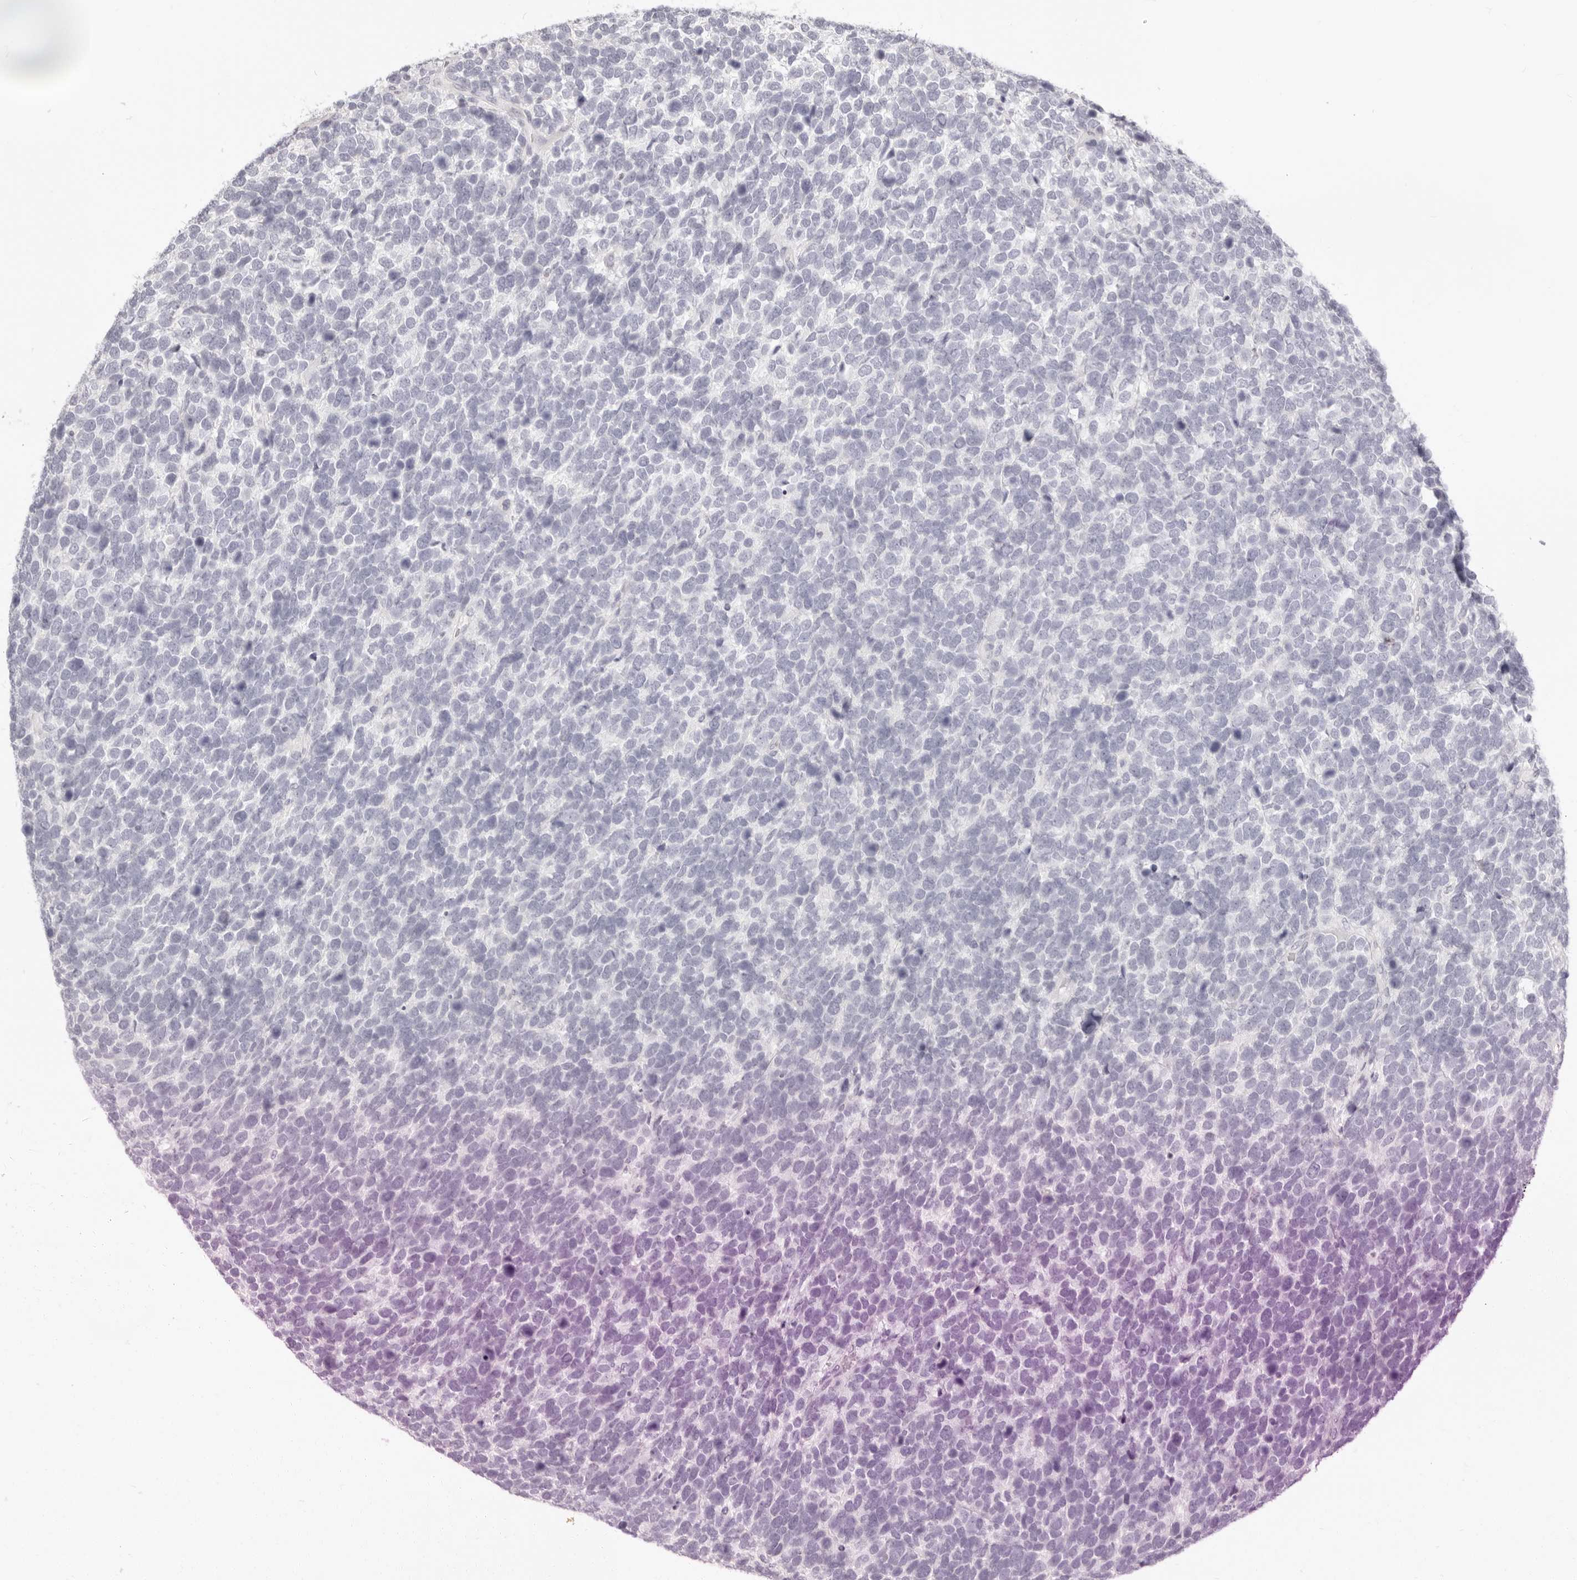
{"staining": {"intensity": "negative", "quantity": "none", "location": "none"}, "tissue": "urothelial cancer", "cell_type": "Tumor cells", "image_type": "cancer", "snomed": [{"axis": "morphology", "description": "Urothelial carcinoma, High grade"}, {"axis": "topography", "description": "Urinary bladder"}], "caption": "Tumor cells are negative for brown protein staining in urothelial carcinoma (high-grade).", "gene": "FABP1", "patient": {"sex": "female", "age": 82}}